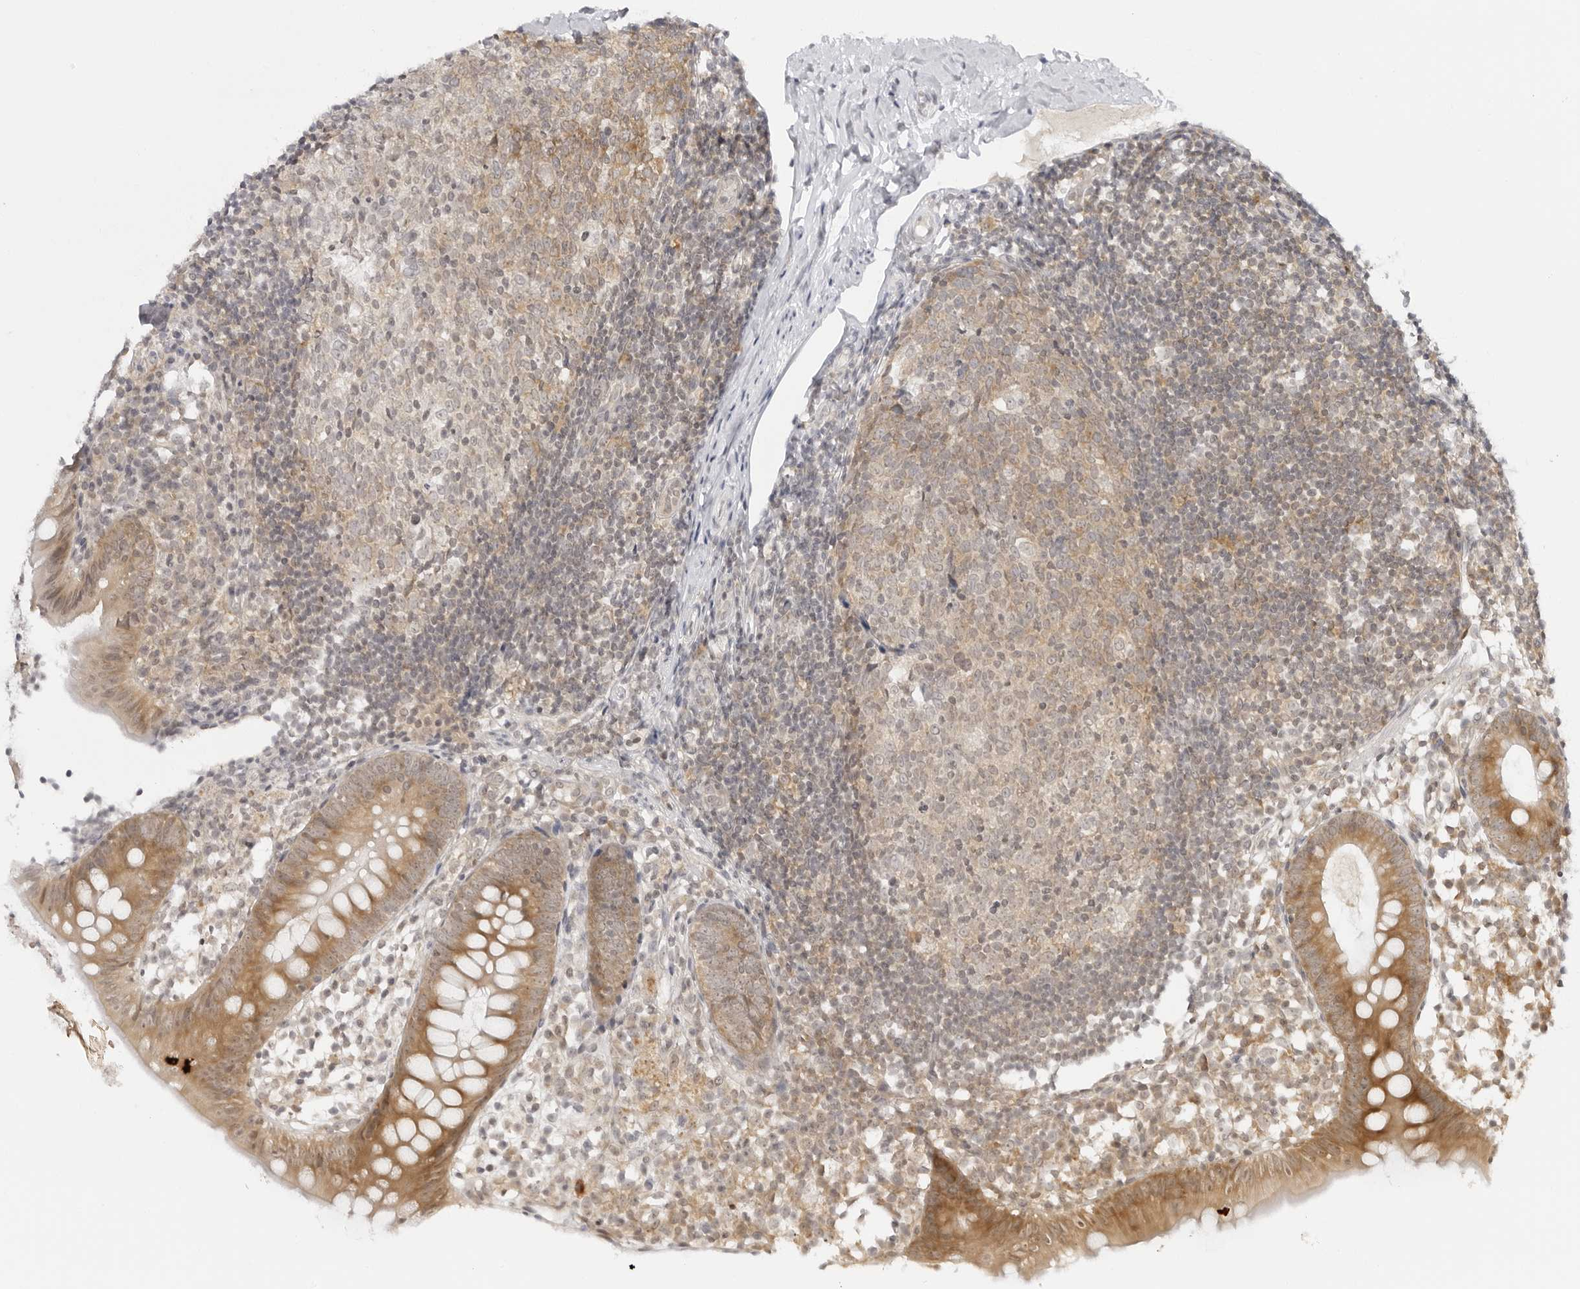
{"staining": {"intensity": "moderate", "quantity": ">75%", "location": "cytoplasmic/membranous"}, "tissue": "appendix", "cell_type": "Glandular cells", "image_type": "normal", "snomed": [{"axis": "morphology", "description": "Normal tissue, NOS"}, {"axis": "topography", "description": "Appendix"}], "caption": "Immunohistochemical staining of normal appendix reveals moderate cytoplasmic/membranous protein positivity in approximately >75% of glandular cells.", "gene": "PRRC2C", "patient": {"sex": "female", "age": 20}}